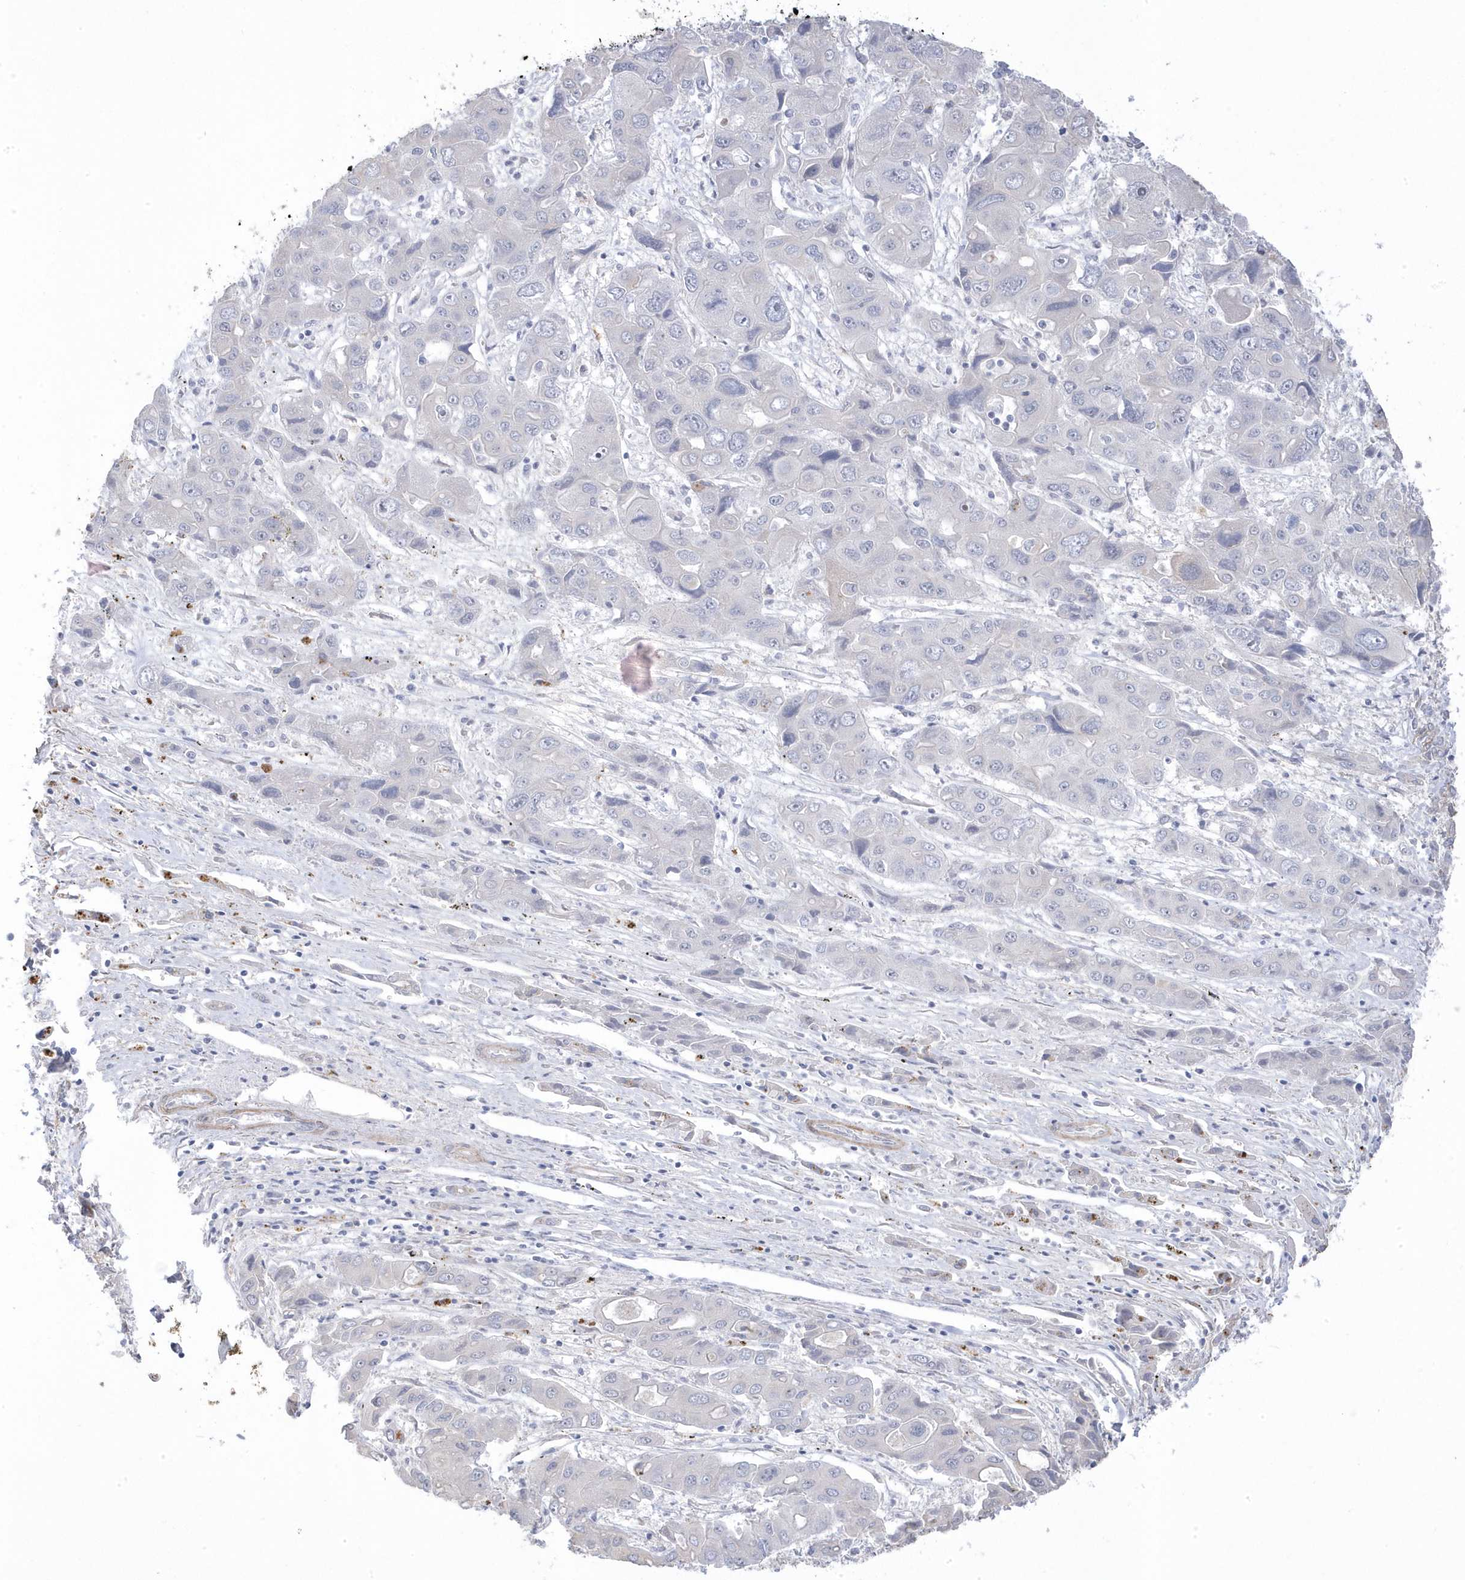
{"staining": {"intensity": "negative", "quantity": "none", "location": "none"}, "tissue": "liver cancer", "cell_type": "Tumor cells", "image_type": "cancer", "snomed": [{"axis": "morphology", "description": "Cholangiocarcinoma"}, {"axis": "topography", "description": "Liver"}], "caption": "This is an IHC histopathology image of human liver cancer (cholangiocarcinoma). There is no expression in tumor cells.", "gene": "GTPBP6", "patient": {"sex": "male", "age": 67}}